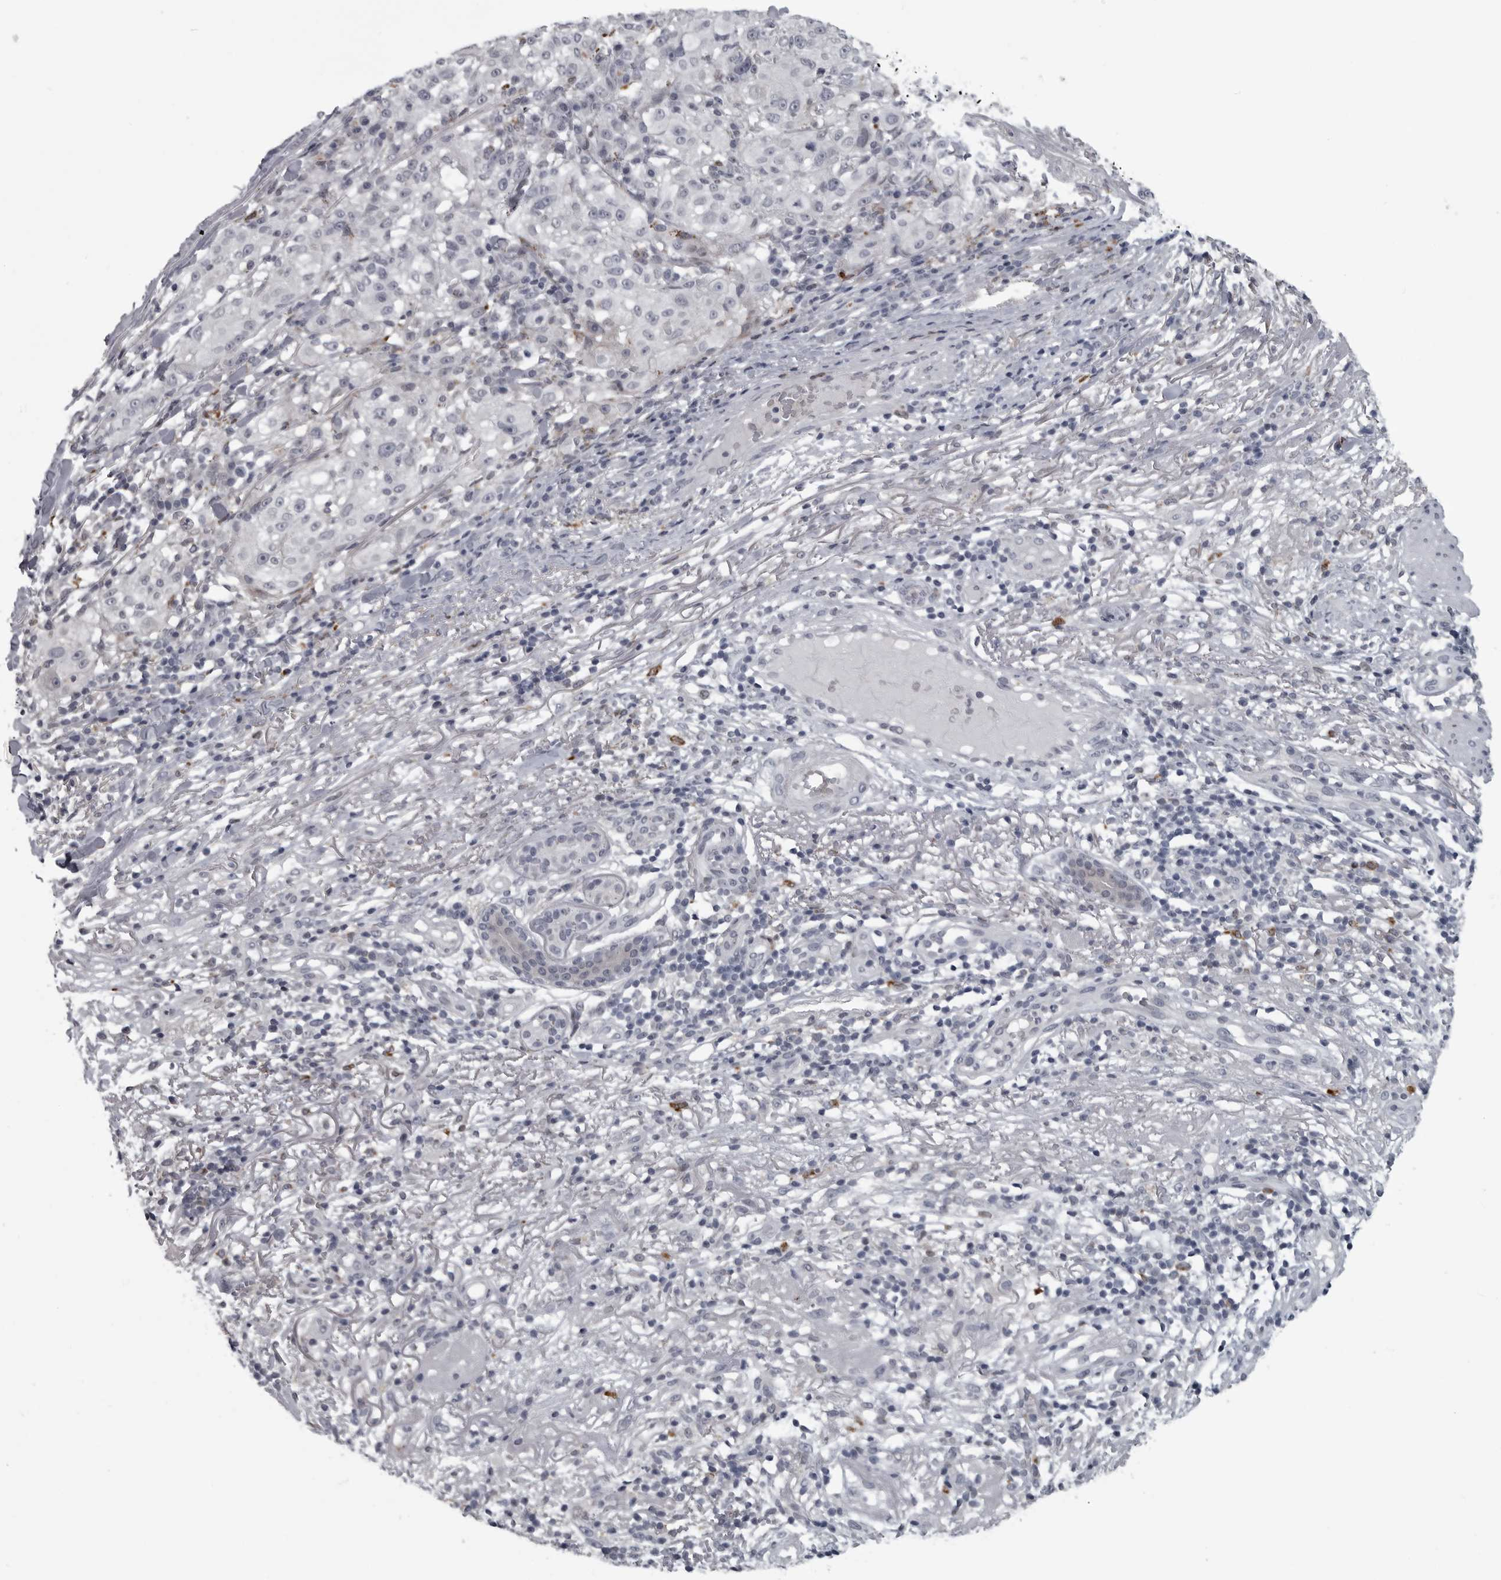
{"staining": {"intensity": "negative", "quantity": "none", "location": "none"}, "tissue": "melanoma", "cell_type": "Tumor cells", "image_type": "cancer", "snomed": [{"axis": "morphology", "description": "Necrosis, NOS"}, {"axis": "morphology", "description": "Malignant melanoma, NOS"}, {"axis": "topography", "description": "Skin"}], "caption": "The immunohistochemistry micrograph has no significant staining in tumor cells of melanoma tissue.", "gene": "LYSMD1", "patient": {"sex": "female", "age": 87}}